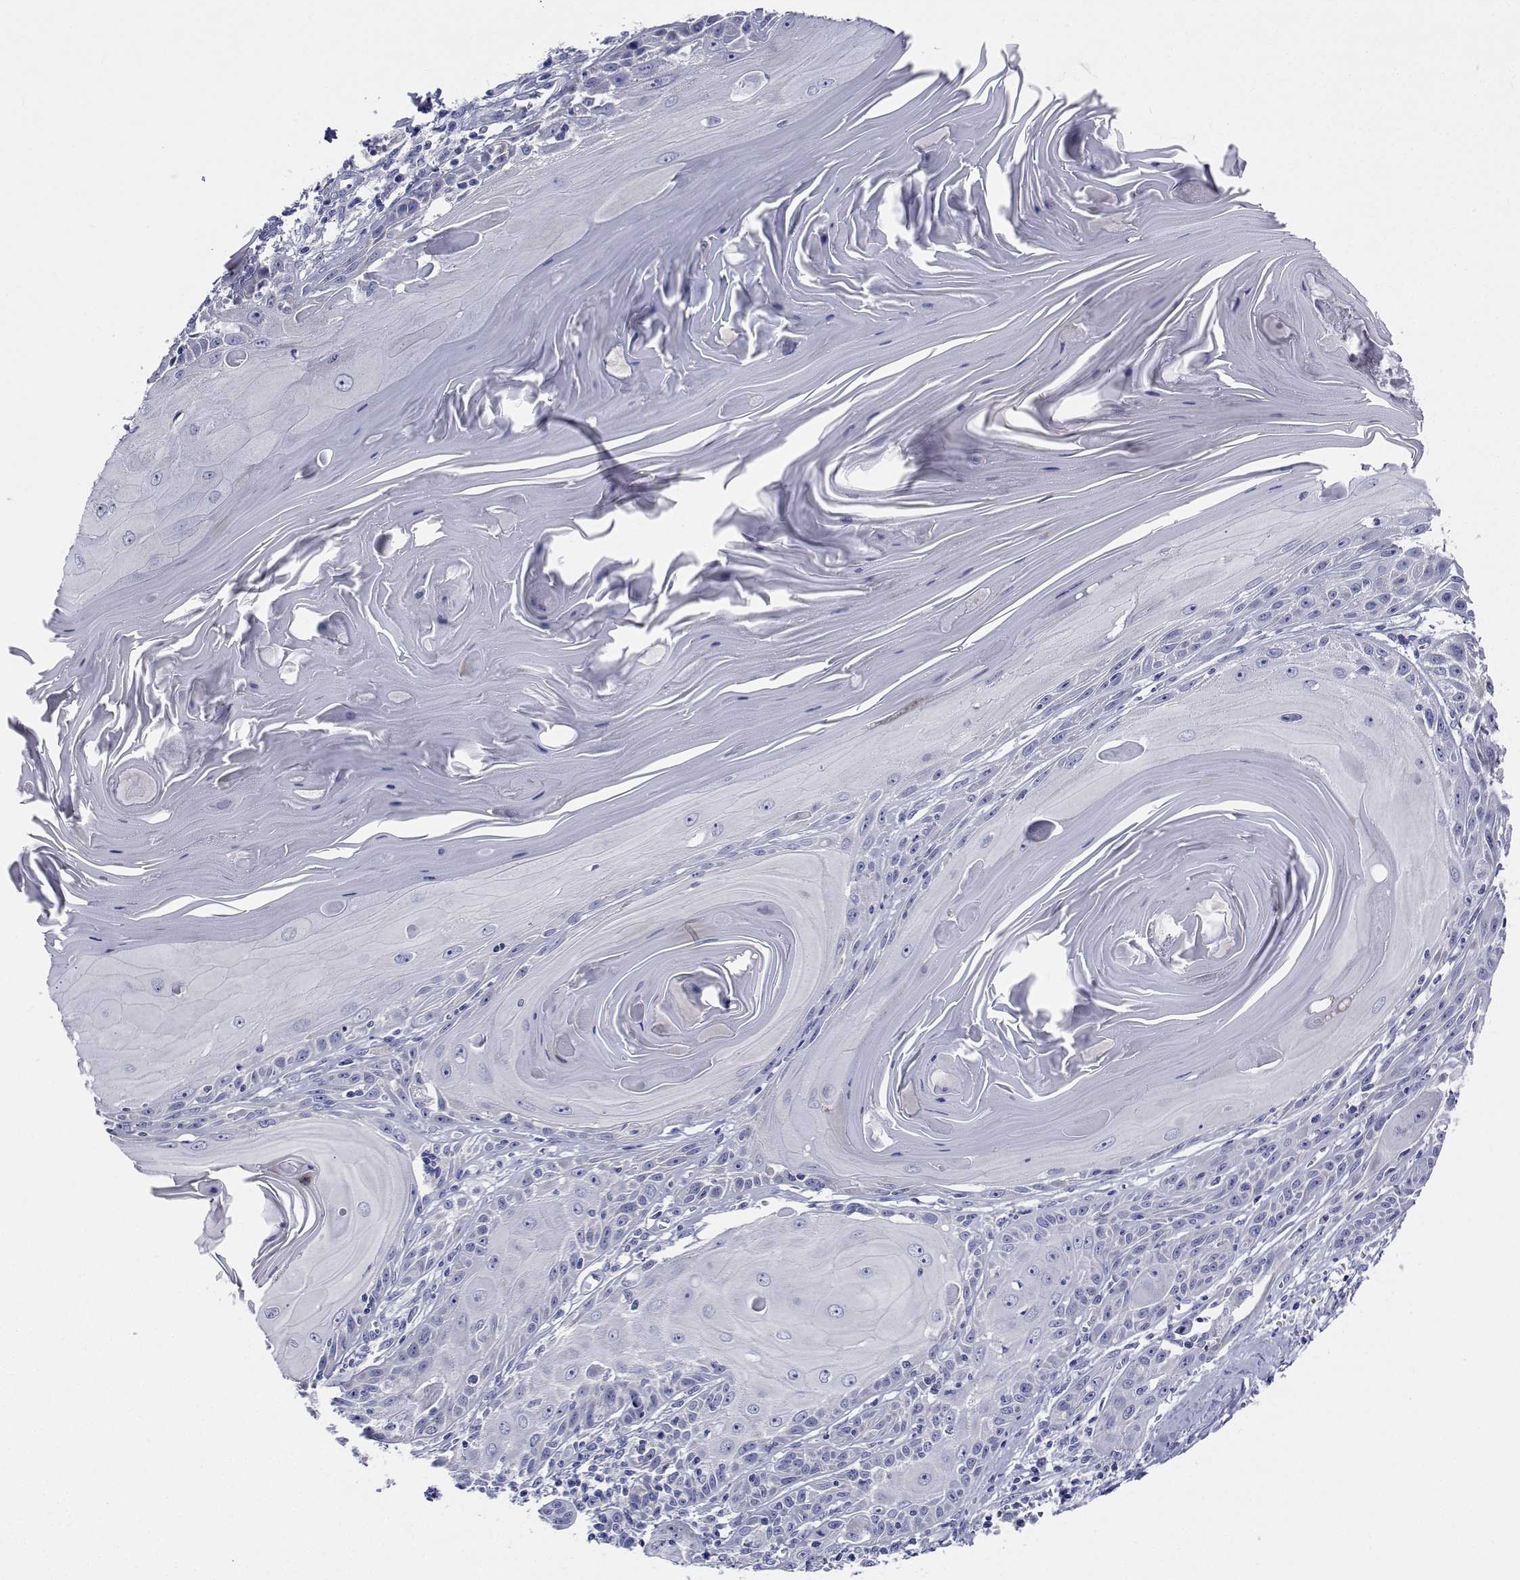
{"staining": {"intensity": "negative", "quantity": "none", "location": "none"}, "tissue": "skin cancer", "cell_type": "Tumor cells", "image_type": "cancer", "snomed": [{"axis": "morphology", "description": "Squamous cell carcinoma, NOS"}, {"axis": "topography", "description": "Skin"}, {"axis": "topography", "description": "Vulva"}], "caption": "Immunohistochemistry (IHC) micrograph of squamous cell carcinoma (skin) stained for a protein (brown), which reveals no positivity in tumor cells.", "gene": "CDHR3", "patient": {"sex": "female", "age": 85}}